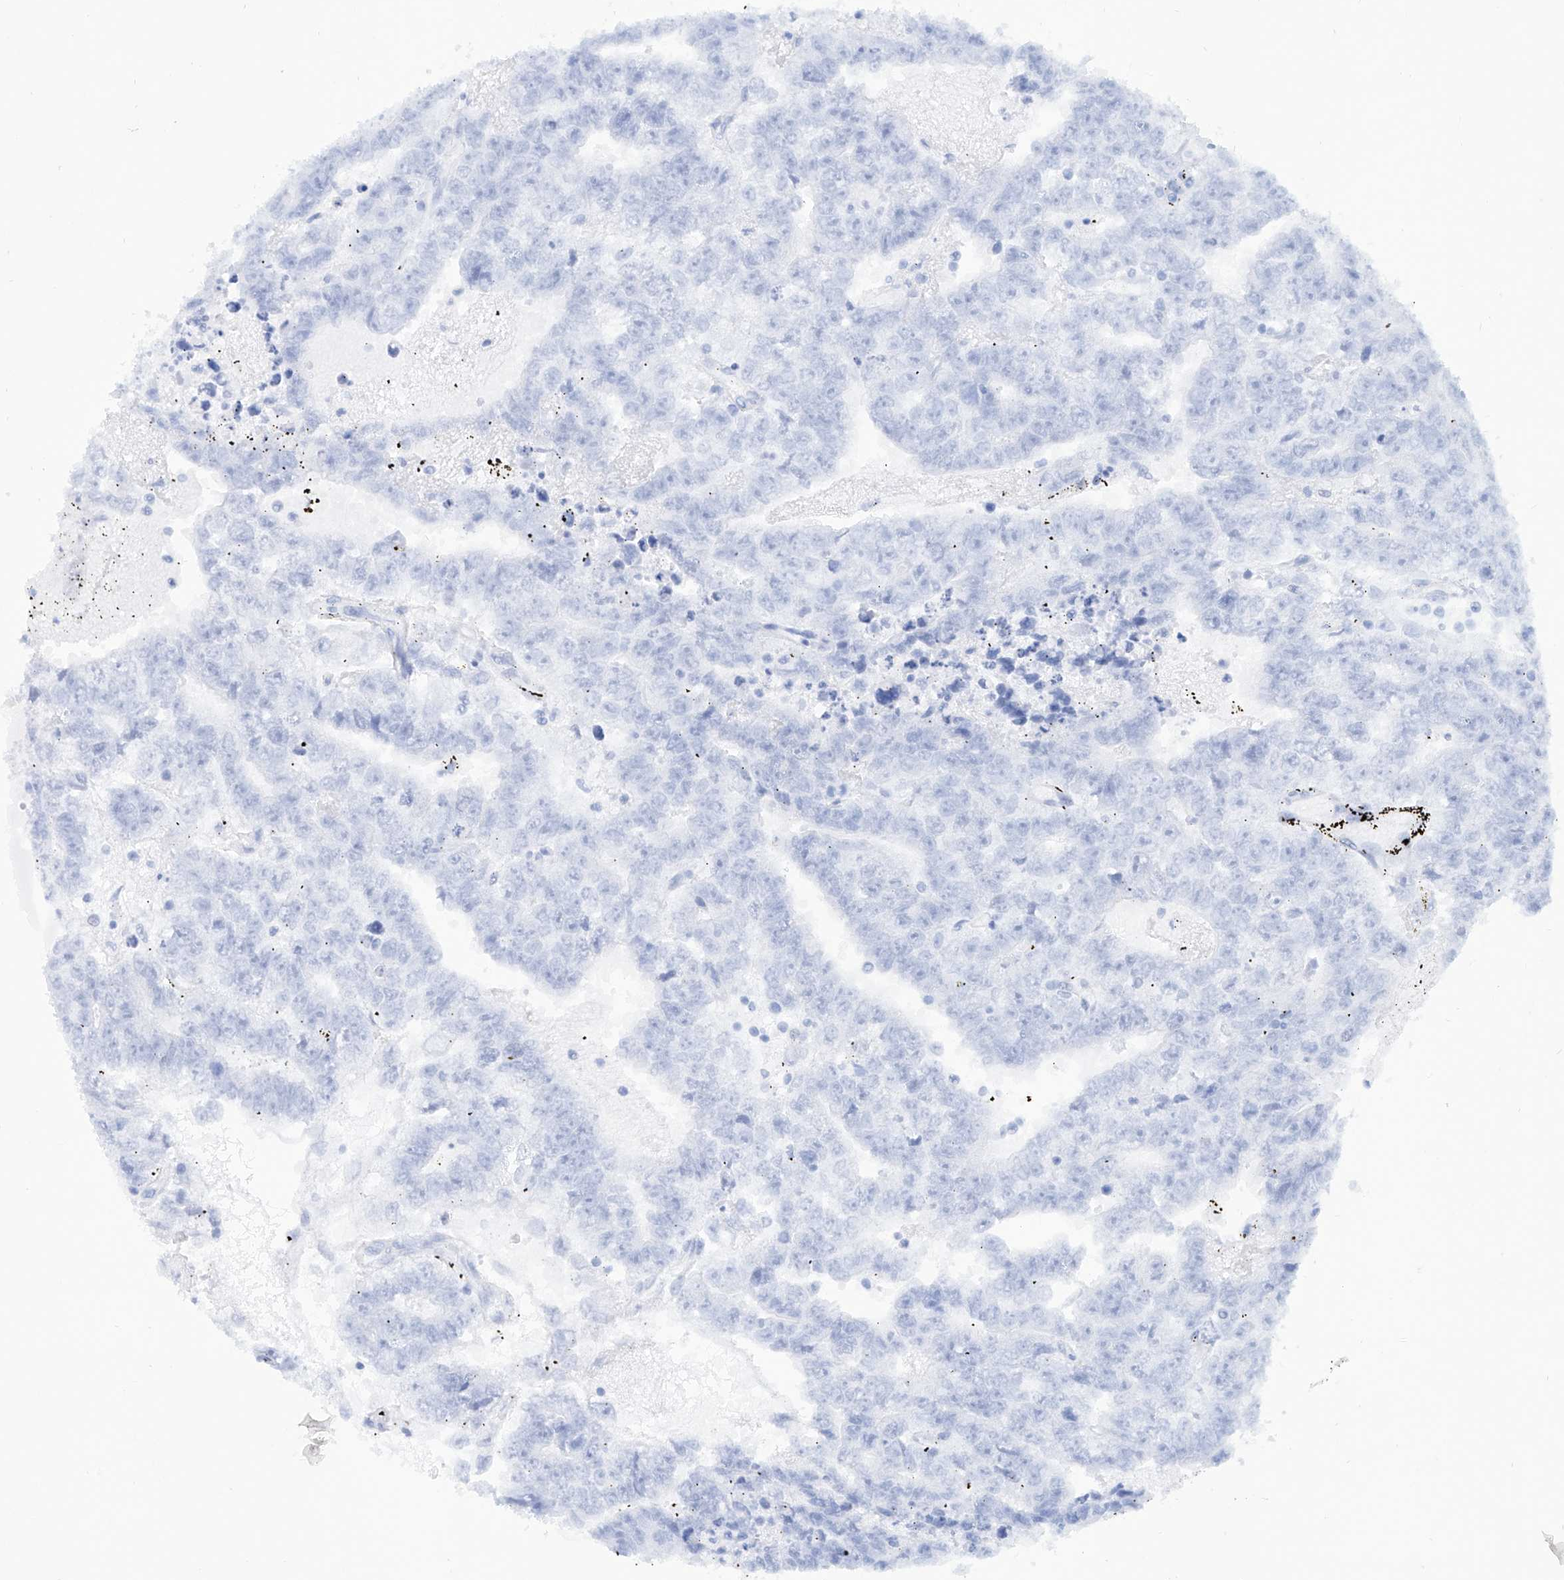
{"staining": {"intensity": "negative", "quantity": "none", "location": "none"}, "tissue": "testis cancer", "cell_type": "Tumor cells", "image_type": "cancer", "snomed": [{"axis": "morphology", "description": "Carcinoma, Embryonal, NOS"}, {"axis": "topography", "description": "Testis"}], "caption": "A photomicrograph of human embryonal carcinoma (testis) is negative for staining in tumor cells.", "gene": "PDXK", "patient": {"sex": "male", "age": 25}}